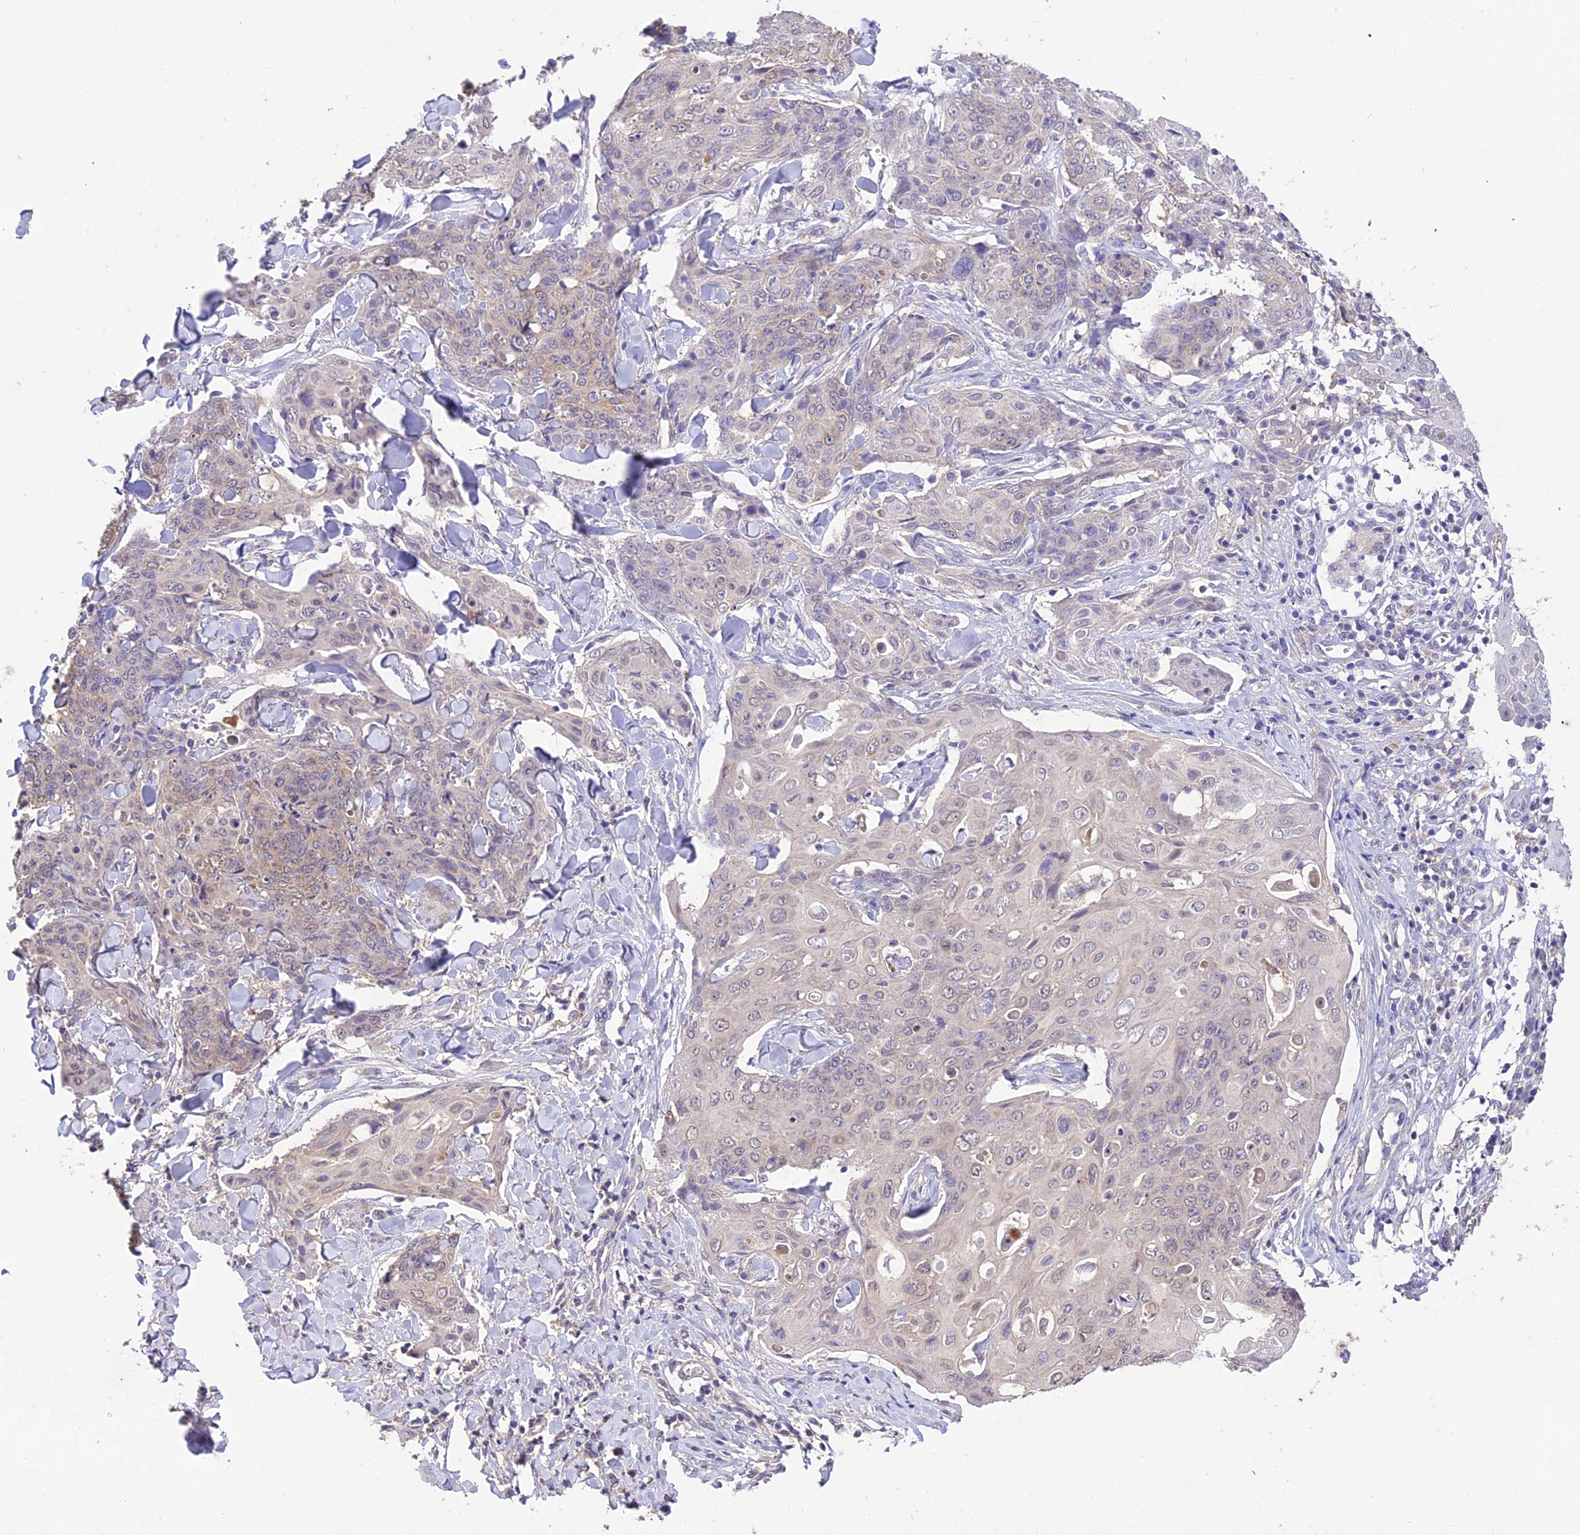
{"staining": {"intensity": "weak", "quantity": "<25%", "location": "cytoplasmic/membranous"}, "tissue": "skin cancer", "cell_type": "Tumor cells", "image_type": "cancer", "snomed": [{"axis": "morphology", "description": "Squamous cell carcinoma, NOS"}, {"axis": "topography", "description": "Skin"}, {"axis": "topography", "description": "Vulva"}], "caption": "This micrograph is of skin cancer (squamous cell carcinoma) stained with immunohistochemistry to label a protein in brown with the nuclei are counter-stained blue. There is no staining in tumor cells. (DAB IHC visualized using brightfield microscopy, high magnification).", "gene": "PGK1", "patient": {"sex": "female", "age": 85}}